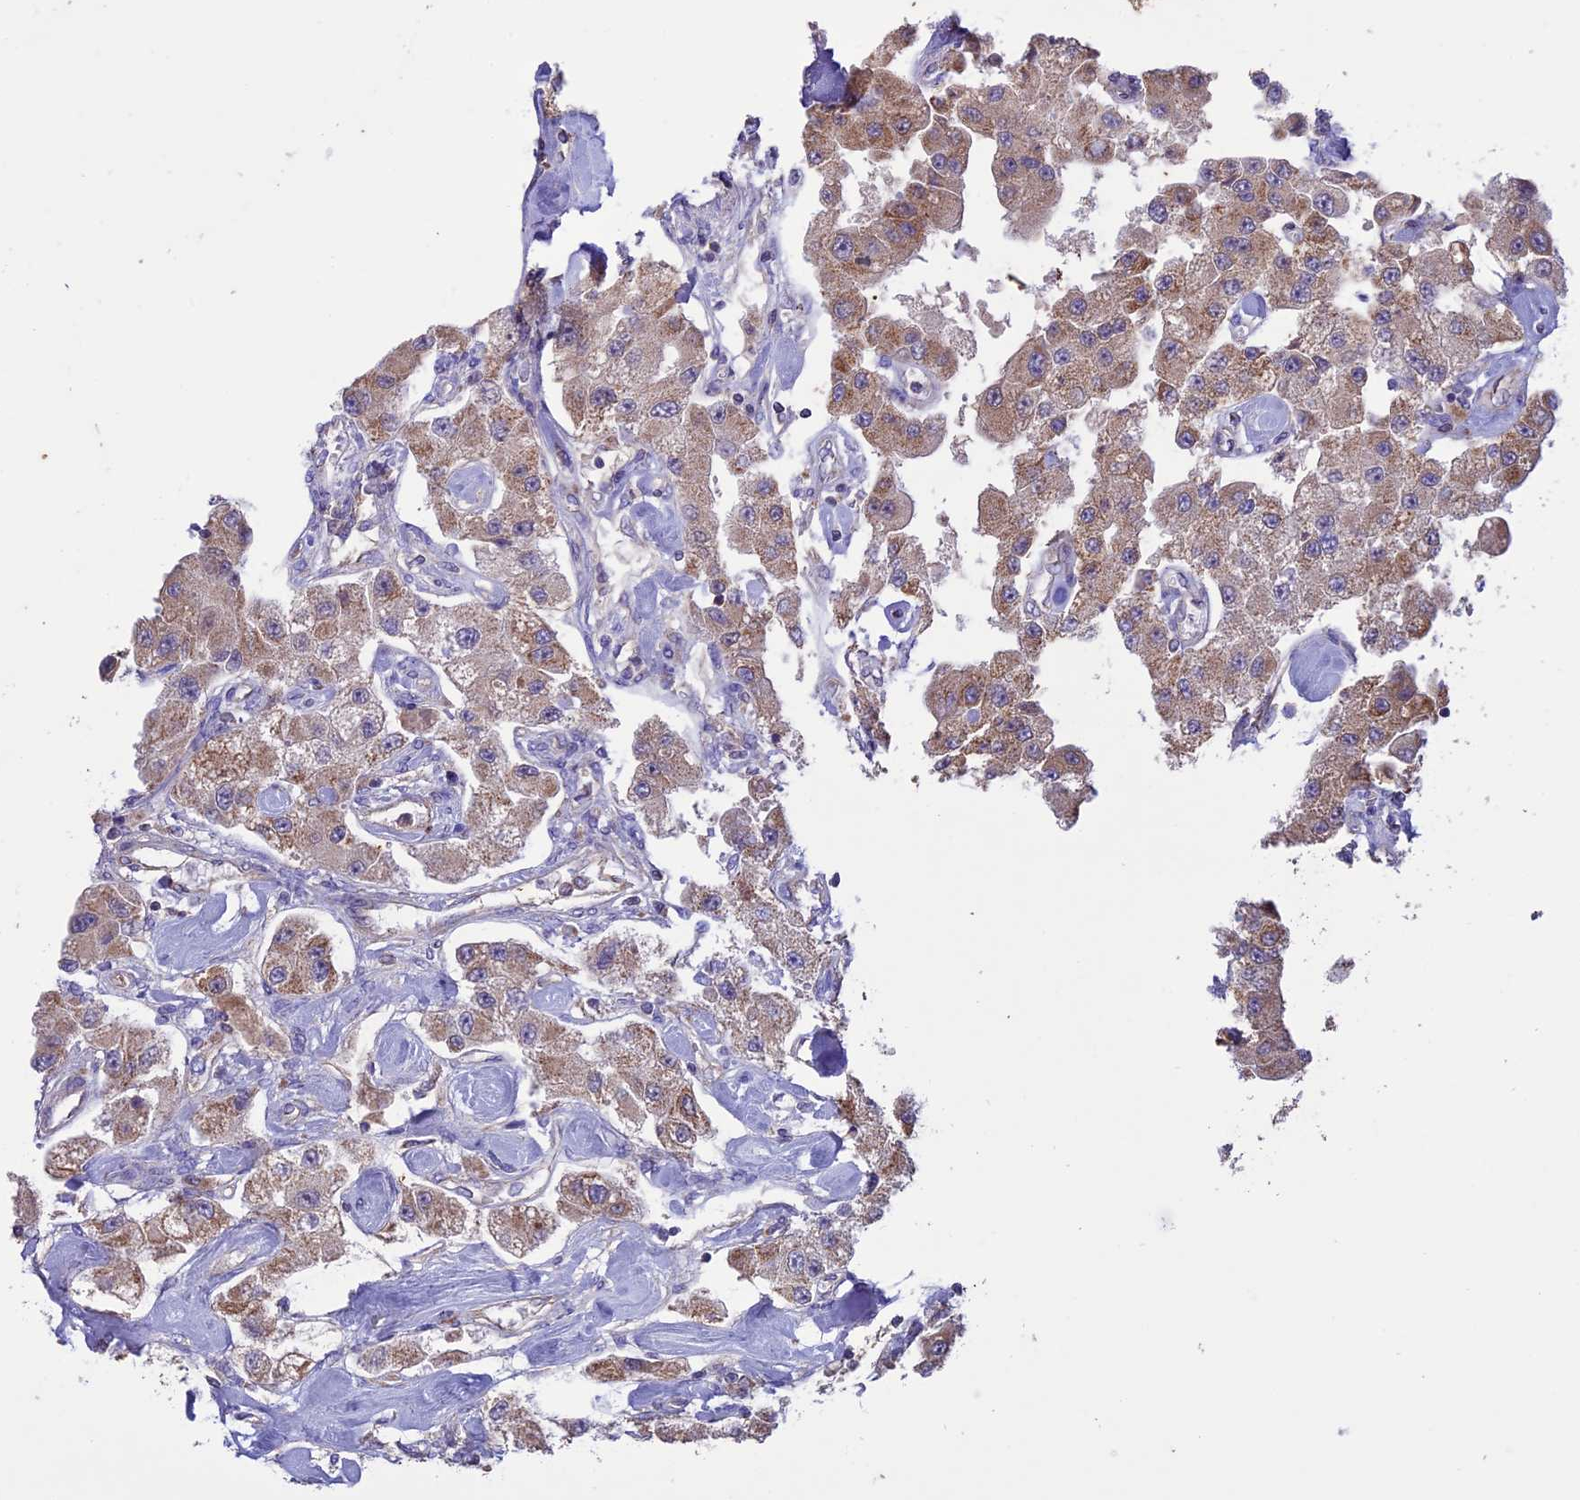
{"staining": {"intensity": "moderate", "quantity": "25%-75%", "location": "cytoplasmic/membranous"}, "tissue": "carcinoid", "cell_type": "Tumor cells", "image_type": "cancer", "snomed": [{"axis": "morphology", "description": "Carcinoid, malignant, NOS"}, {"axis": "topography", "description": "Pancreas"}], "caption": "IHC (DAB) staining of carcinoid (malignant) displays moderate cytoplasmic/membranous protein expression in approximately 25%-75% of tumor cells.", "gene": "NDUFAF1", "patient": {"sex": "male", "age": 41}}